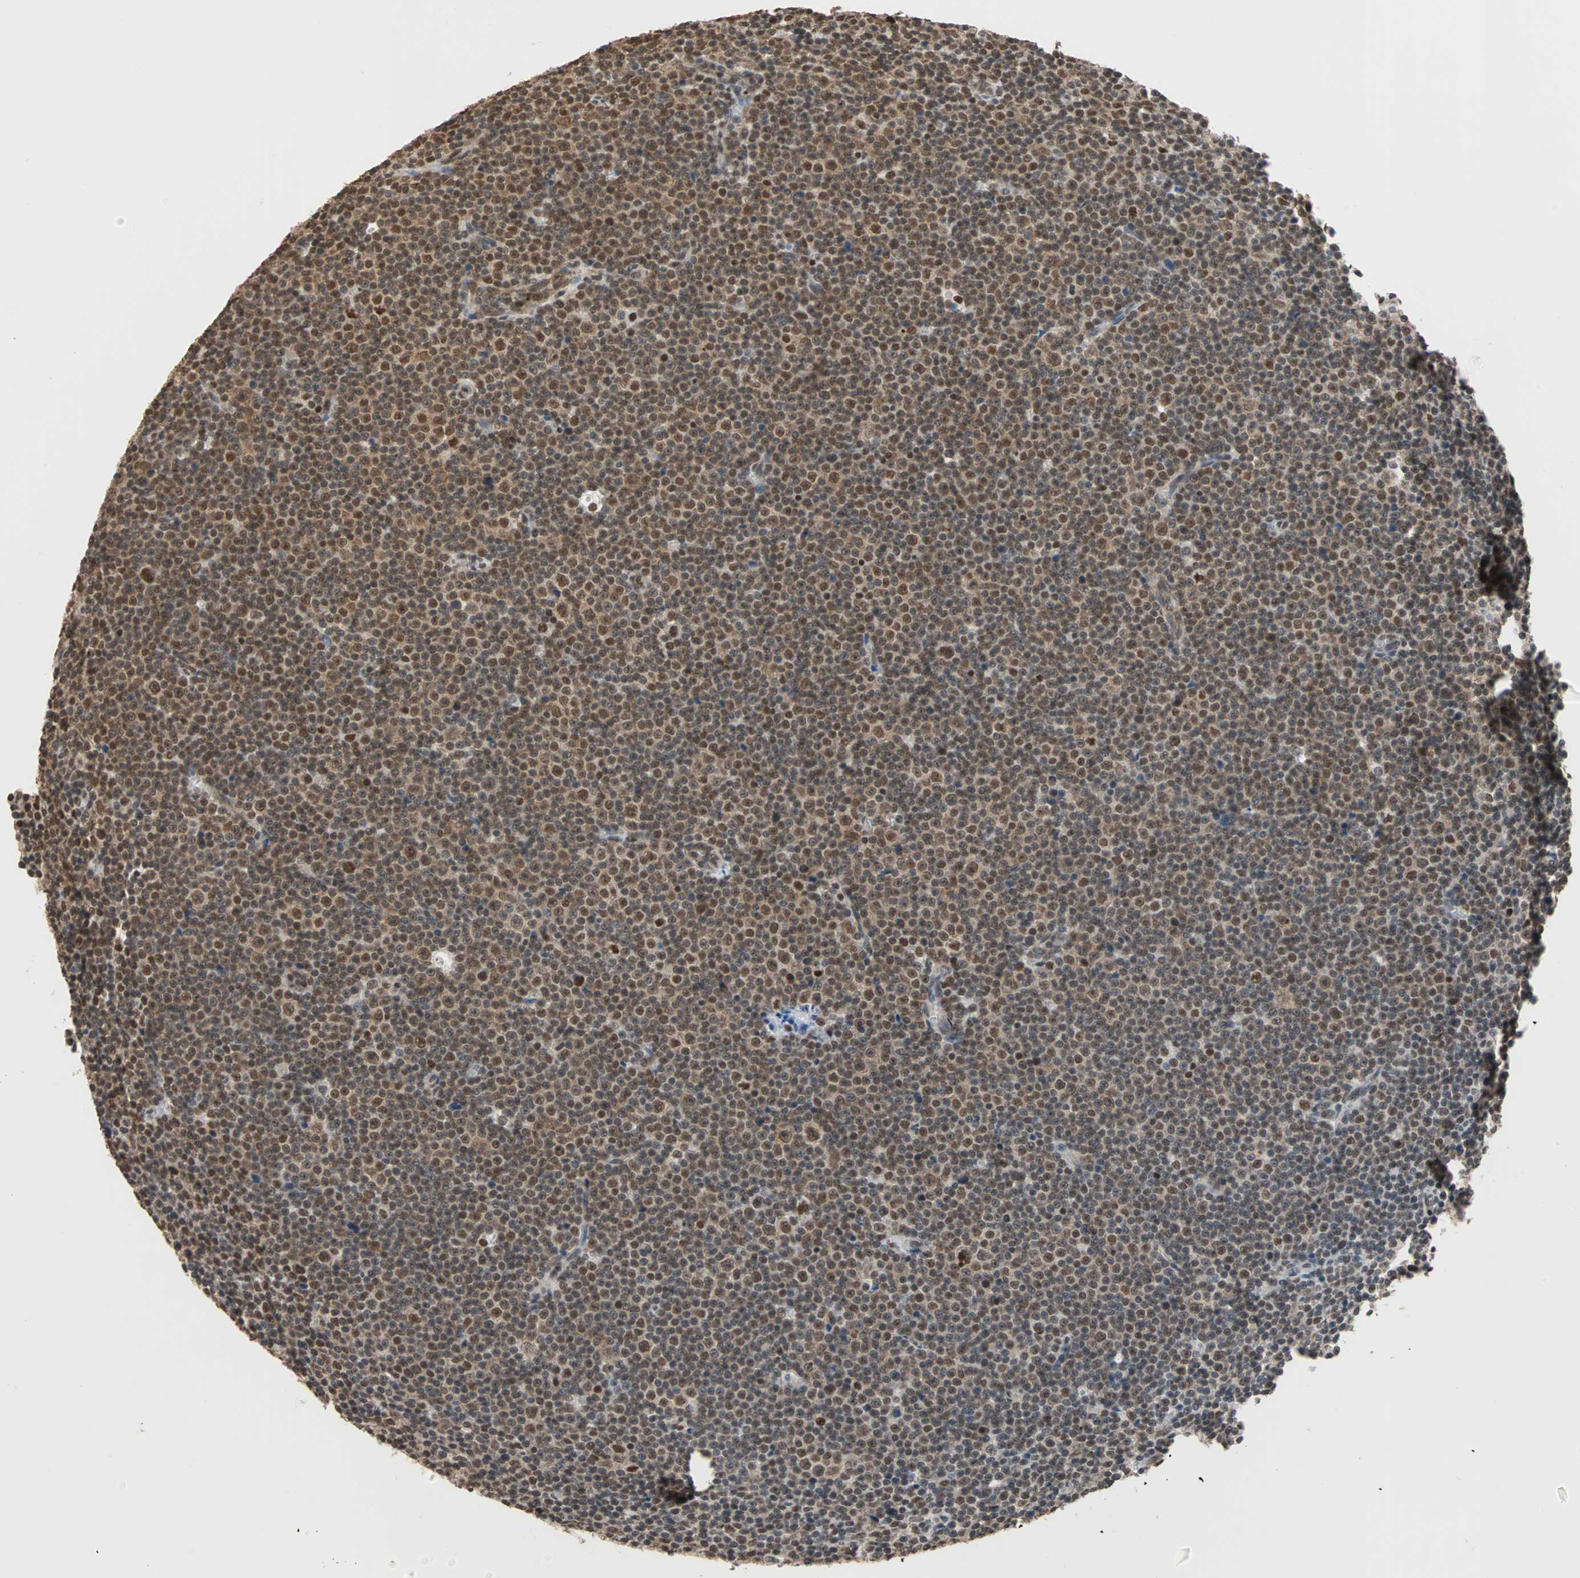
{"staining": {"intensity": "strong", "quantity": ">75%", "location": "nuclear"}, "tissue": "lymphoma", "cell_type": "Tumor cells", "image_type": "cancer", "snomed": [{"axis": "morphology", "description": "Malignant lymphoma, non-Hodgkin's type, Low grade"}, {"axis": "topography", "description": "Lymph node"}], "caption": "A brown stain highlights strong nuclear staining of a protein in lymphoma tumor cells.", "gene": "DAZAP1", "patient": {"sex": "female", "age": 67}}